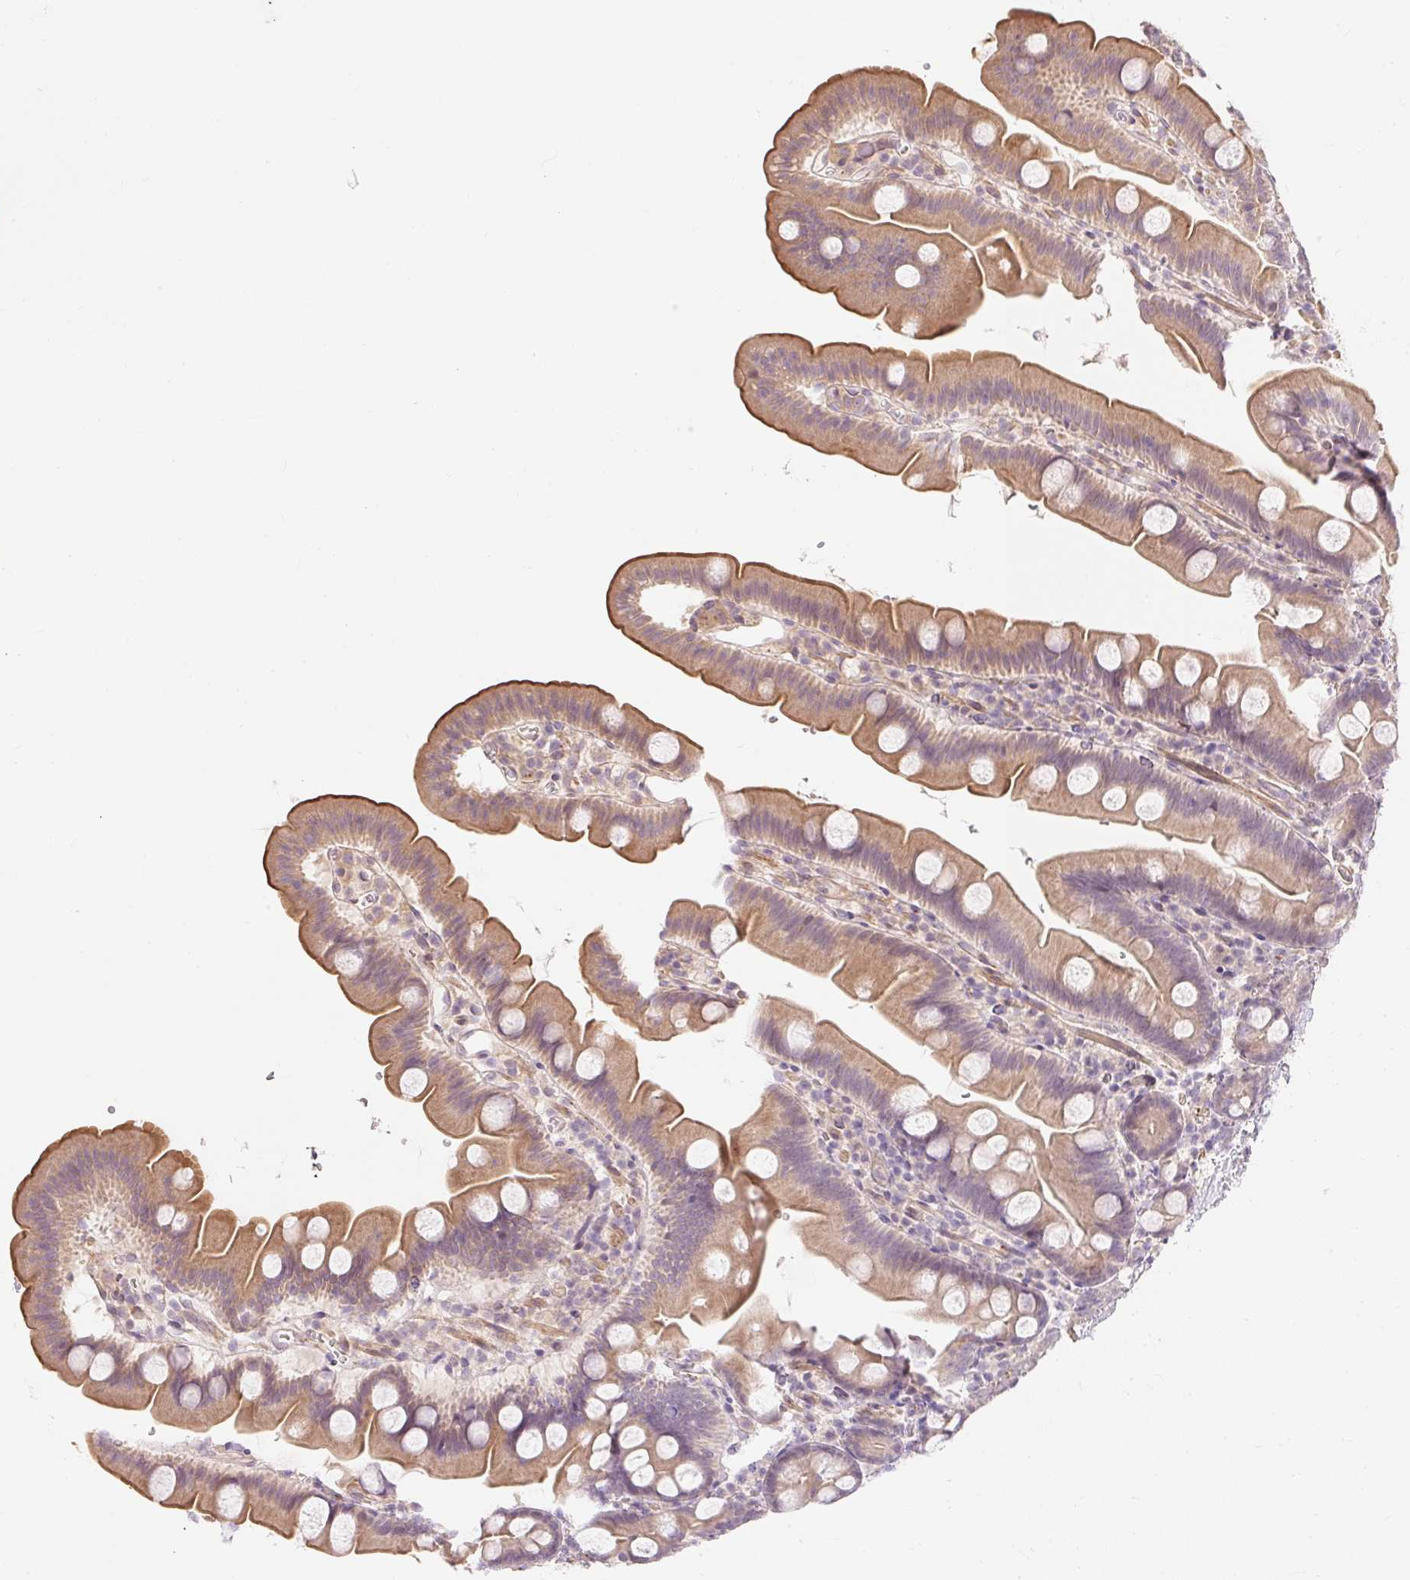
{"staining": {"intensity": "moderate", "quantity": "25%-75%", "location": "cytoplasmic/membranous"}, "tissue": "small intestine", "cell_type": "Glandular cells", "image_type": "normal", "snomed": [{"axis": "morphology", "description": "Normal tissue, NOS"}, {"axis": "topography", "description": "Small intestine"}], "caption": "Small intestine stained with DAB immunohistochemistry (IHC) exhibits medium levels of moderate cytoplasmic/membranous expression in approximately 25%-75% of glandular cells. (Brightfield microscopy of DAB IHC at high magnification).", "gene": "EMC10", "patient": {"sex": "female", "age": 68}}